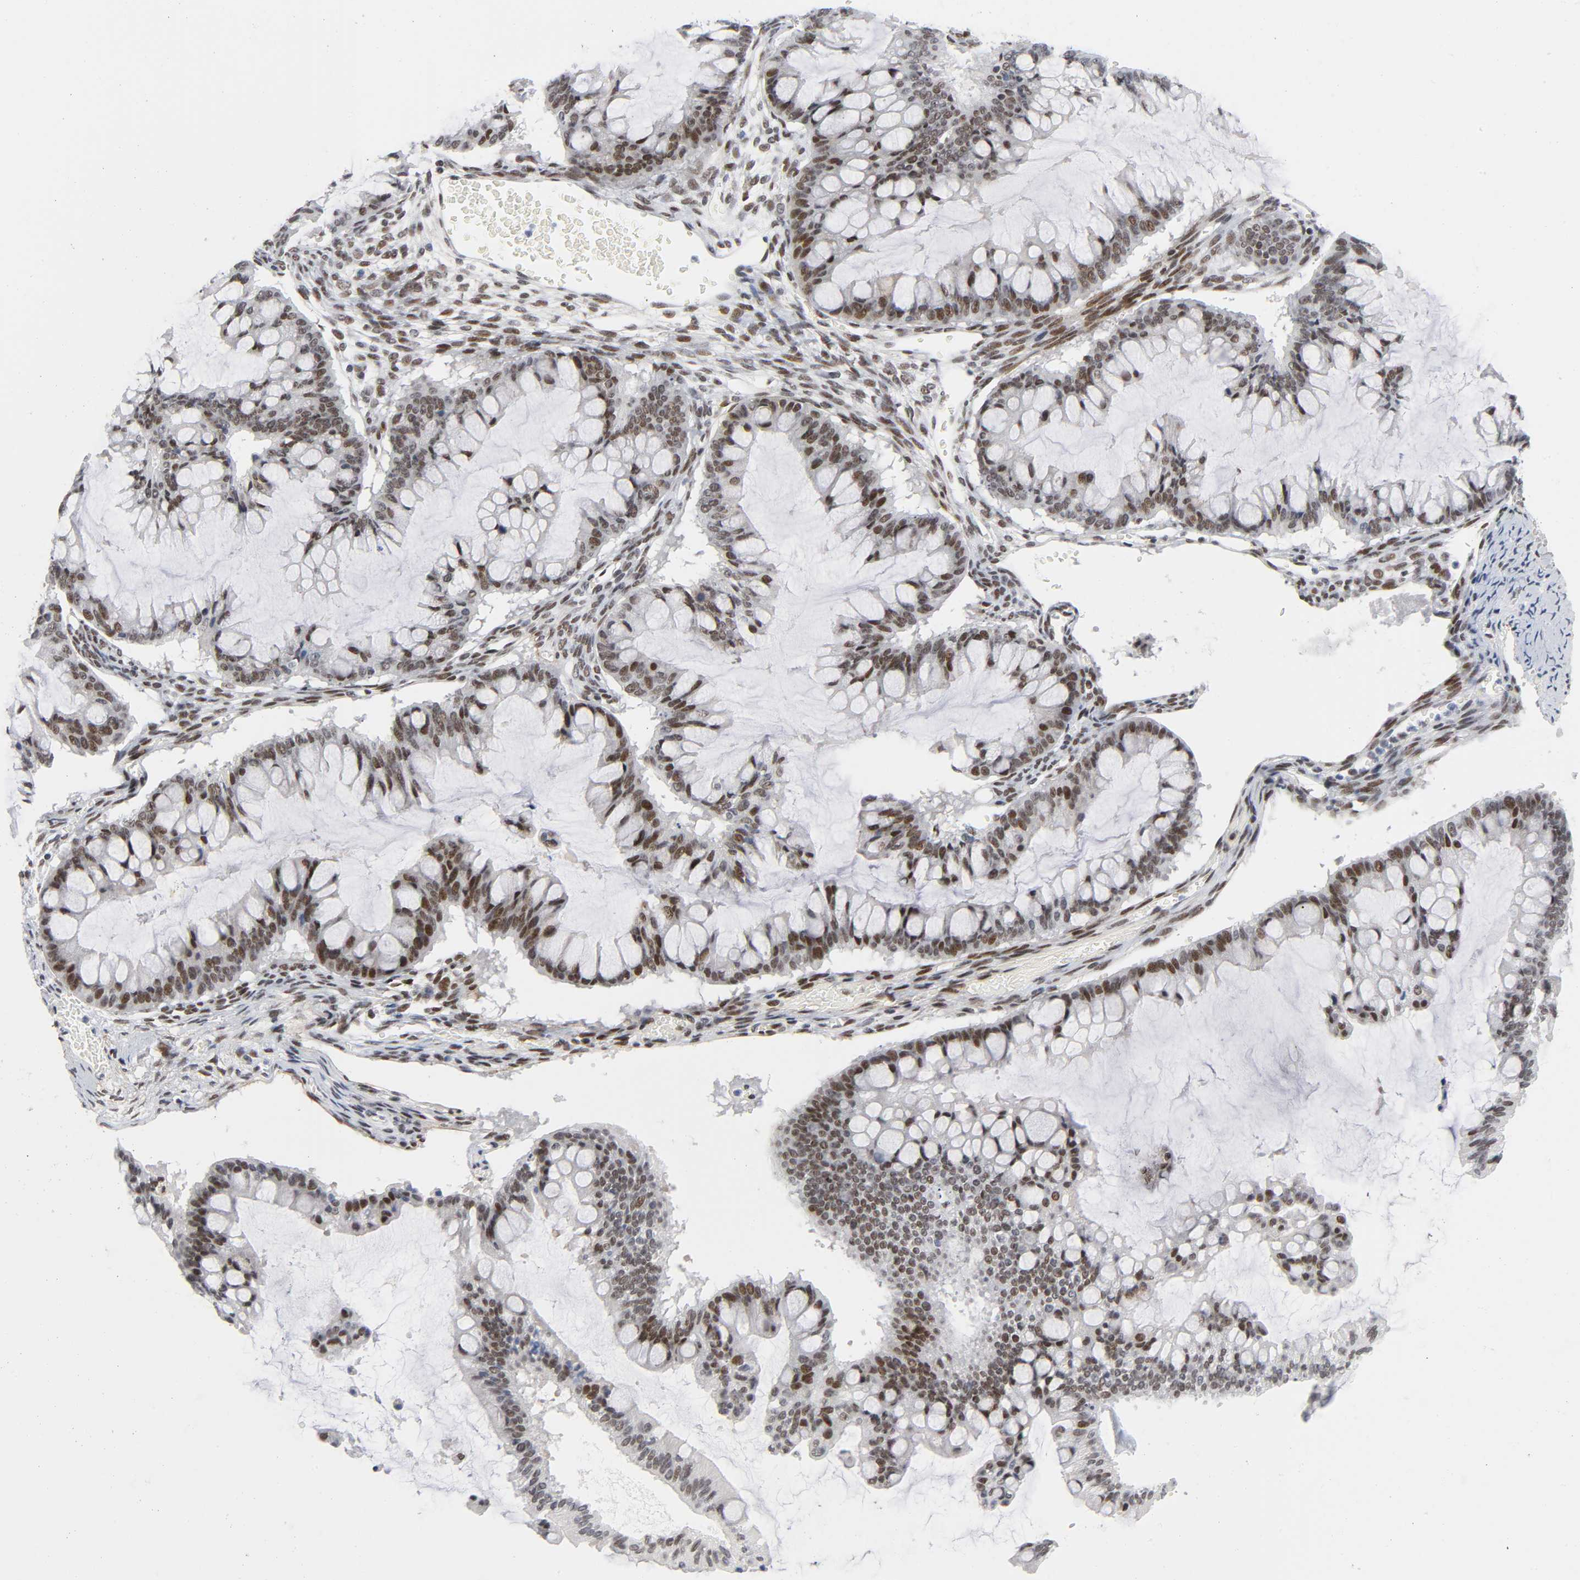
{"staining": {"intensity": "moderate", "quantity": ">75%", "location": "nuclear"}, "tissue": "ovarian cancer", "cell_type": "Tumor cells", "image_type": "cancer", "snomed": [{"axis": "morphology", "description": "Cystadenocarcinoma, mucinous, NOS"}, {"axis": "topography", "description": "Ovary"}], "caption": "Immunohistochemistry staining of ovarian cancer (mucinous cystadenocarcinoma), which demonstrates medium levels of moderate nuclear expression in approximately >75% of tumor cells indicating moderate nuclear protein staining. The staining was performed using DAB (3,3'-diaminobenzidine) (brown) for protein detection and nuclei were counterstained in hematoxylin (blue).", "gene": "DIDO1", "patient": {"sex": "female", "age": 73}}